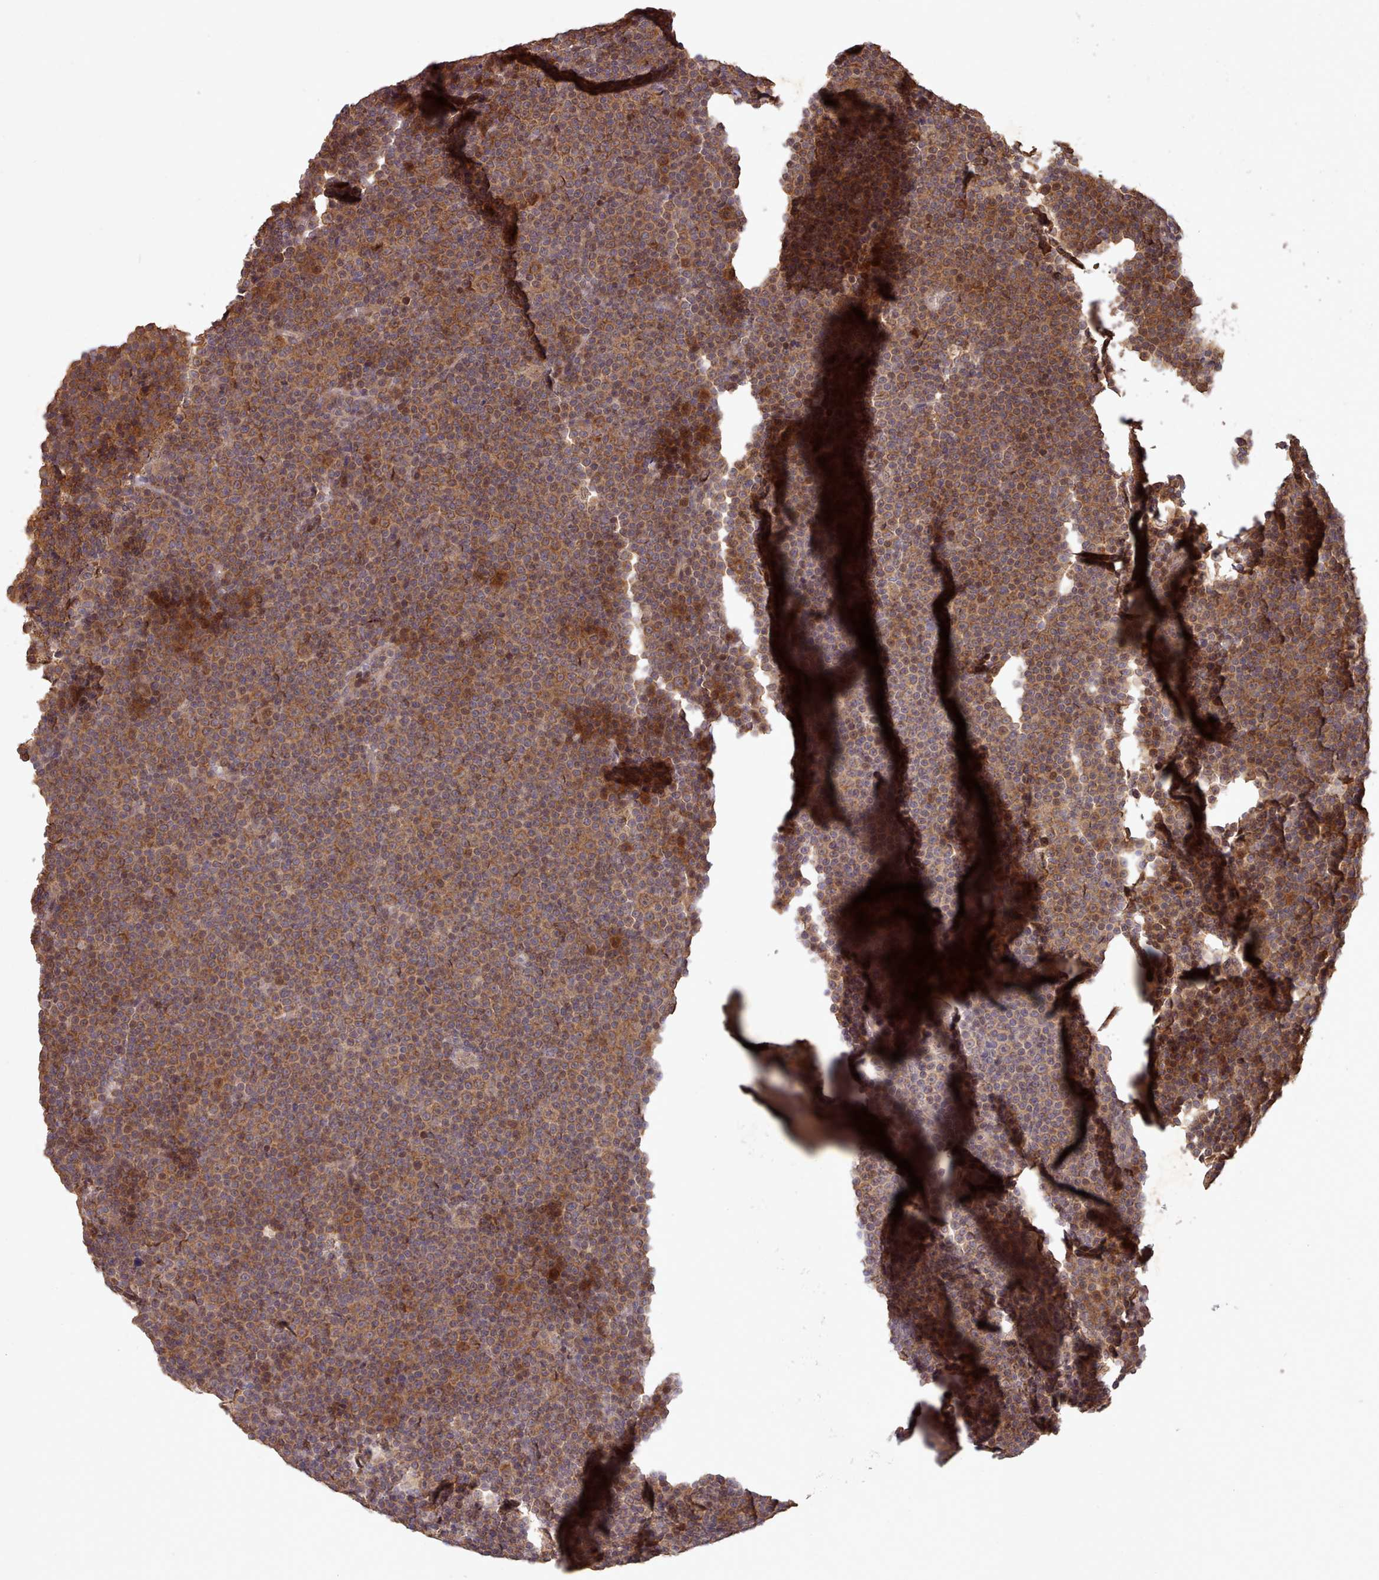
{"staining": {"intensity": "moderate", "quantity": ">75%", "location": "cytoplasmic/membranous"}, "tissue": "lymphoma", "cell_type": "Tumor cells", "image_type": "cancer", "snomed": [{"axis": "morphology", "description": "Malignant lymphoma, non-Hodgkin's type, Low grade"}, {"axis": "topography", "description": "Lymph node"}], "caption": "DAB (3,3'-diaminobenzidine) immunohistochemical staining of lymphoma reveals moderate cytoplasmic/membranous protein positivity in approximately >75% of tumor cells.", "gene": "PIP4P1", "patient": {"sex": "female", "age": 67}}